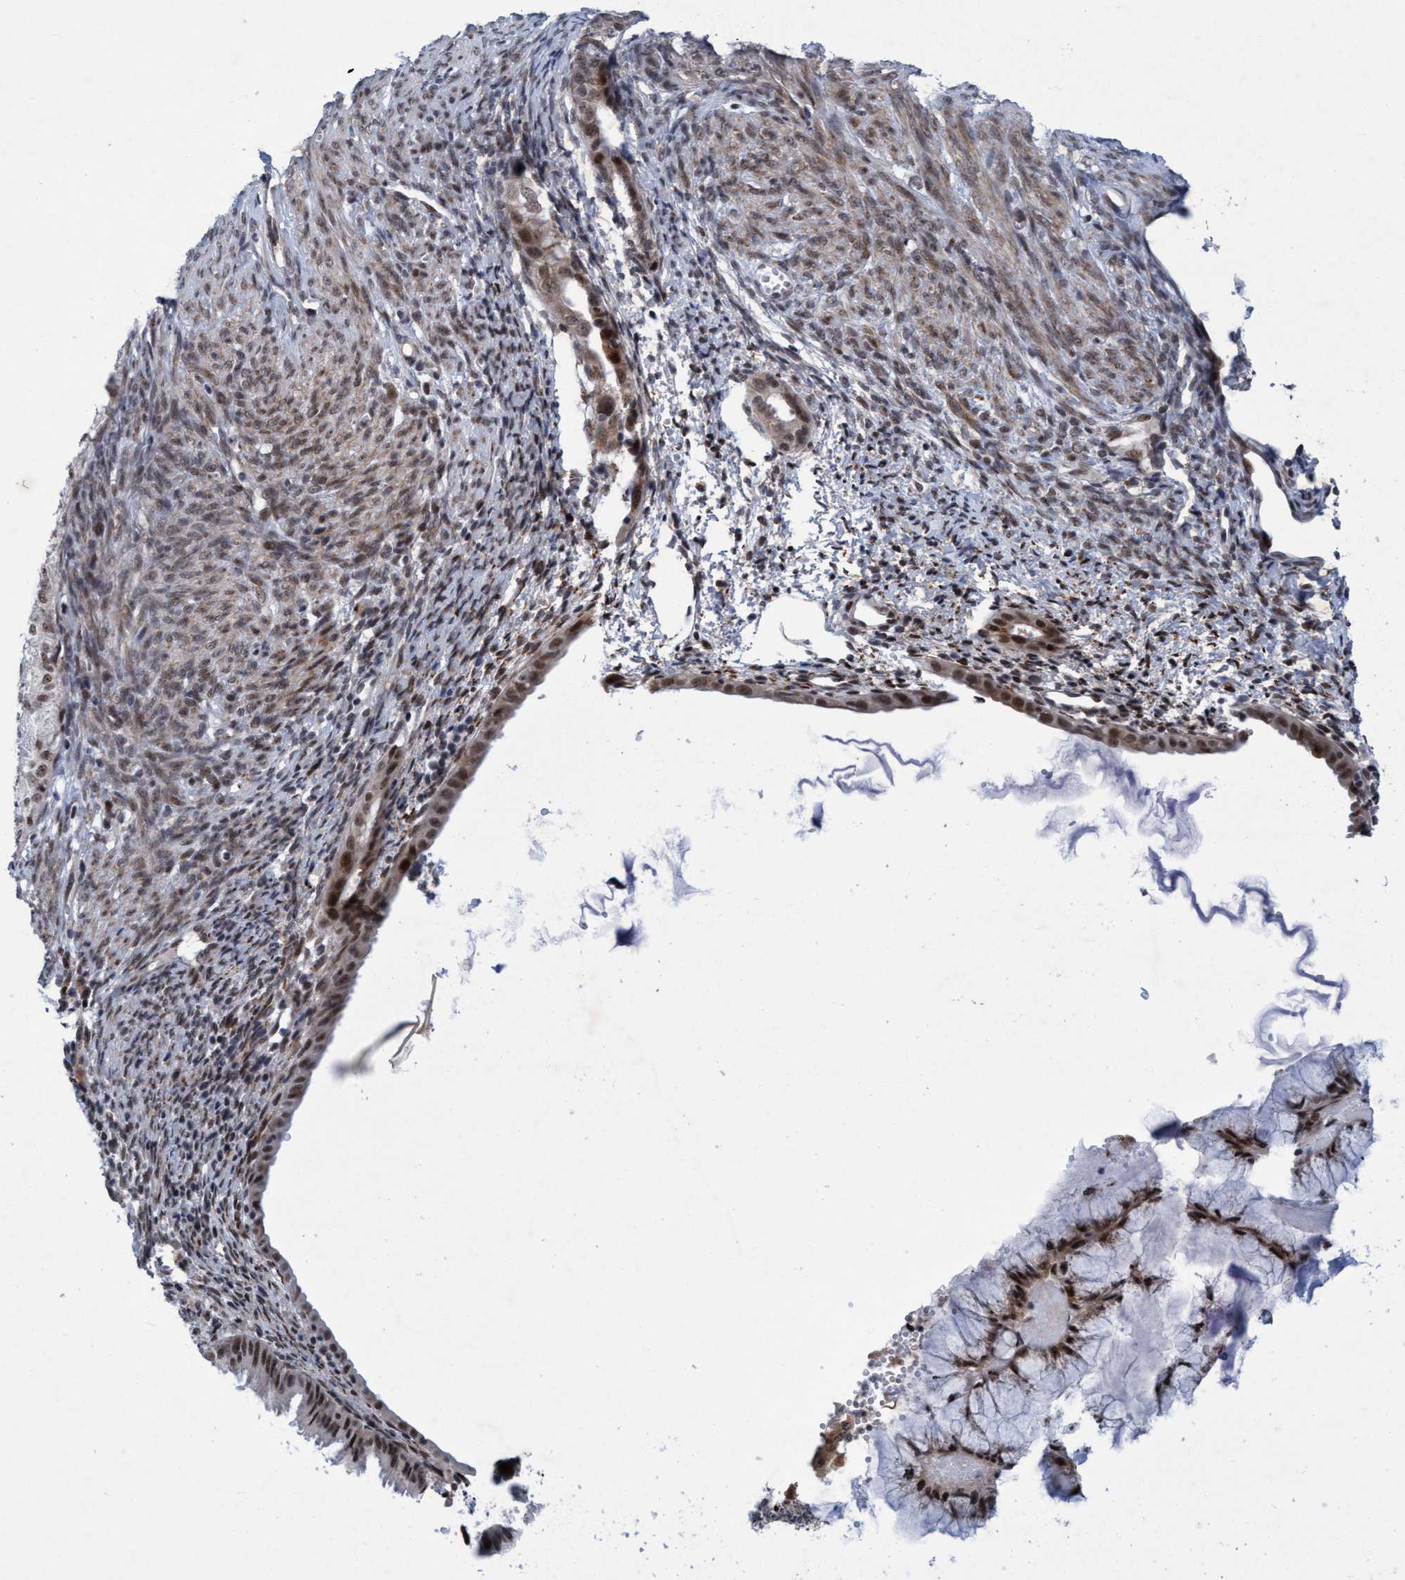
{"staining": {"intensity": "moderate", "quantity": ">75%", "location": "nuclear"}, "tissue": "cervical cancer", "cell_type": "Tumor cells", "image_type": "cancer", "snomed": [{"axis": "morphology", "description": "Normal tissue, NOS"}, {"axis": "morphology", "description": "Adenocarcinoma, NOS"}, {"axis": "topography", "description": "Cervix"}, {"axis": "topography", "description": "Endometrium"}], "caption": "Cervical cancer stained with DAB (3,3'-diaminobenzidine) immunohistochemistry shows medium levels of moderate nuclear expression in about >75% of tumor cells. The protein of interest is stained brown, and the nuclei are stained in blue (DAB (3,3'-diaminobenzidine) IHC with brightfield microscopy, high magnification).", "gene": "GLT6D1", "patient": {"sex": "female", "age": 86}}